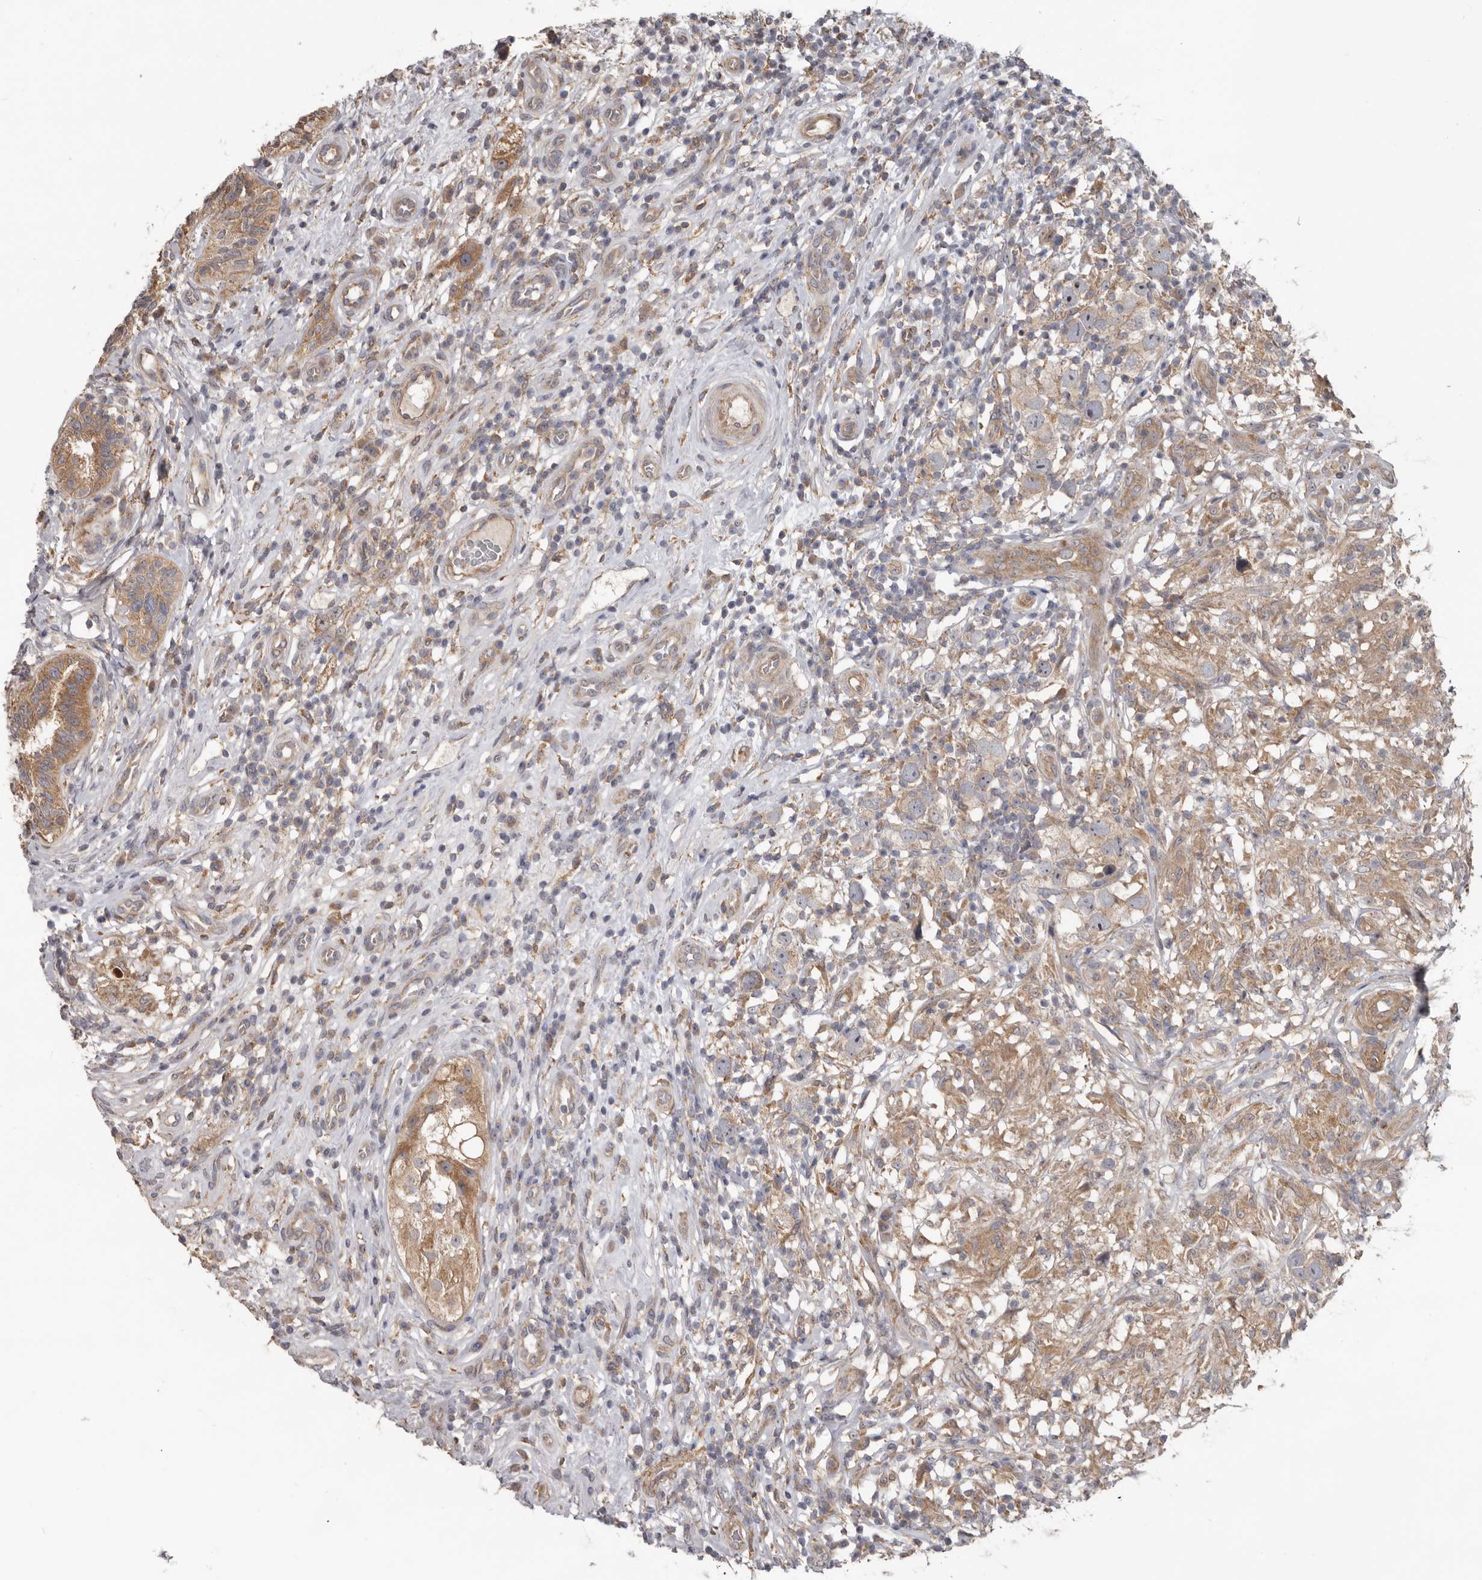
{"staining": {"intensity": "moderate", "quantity": ">75%", "location": "cytoplasmic/membranous"}, "tissue": "testis cancer", "cell_type": "Tumor cells", "image_type": "cancer", "snomed": [{"axis": "morphology", "description": "Seminoma, NOS"}, {"axis": "topography", "description": "Testis"}], "caption": "The micrograph reveals a brown stain indicating the presence of a protein in the cytoplasmic/membranous of tumor cells in testis cancer.", "gene": "HINT3", "patient": {"sex": "male", "age": 49}}